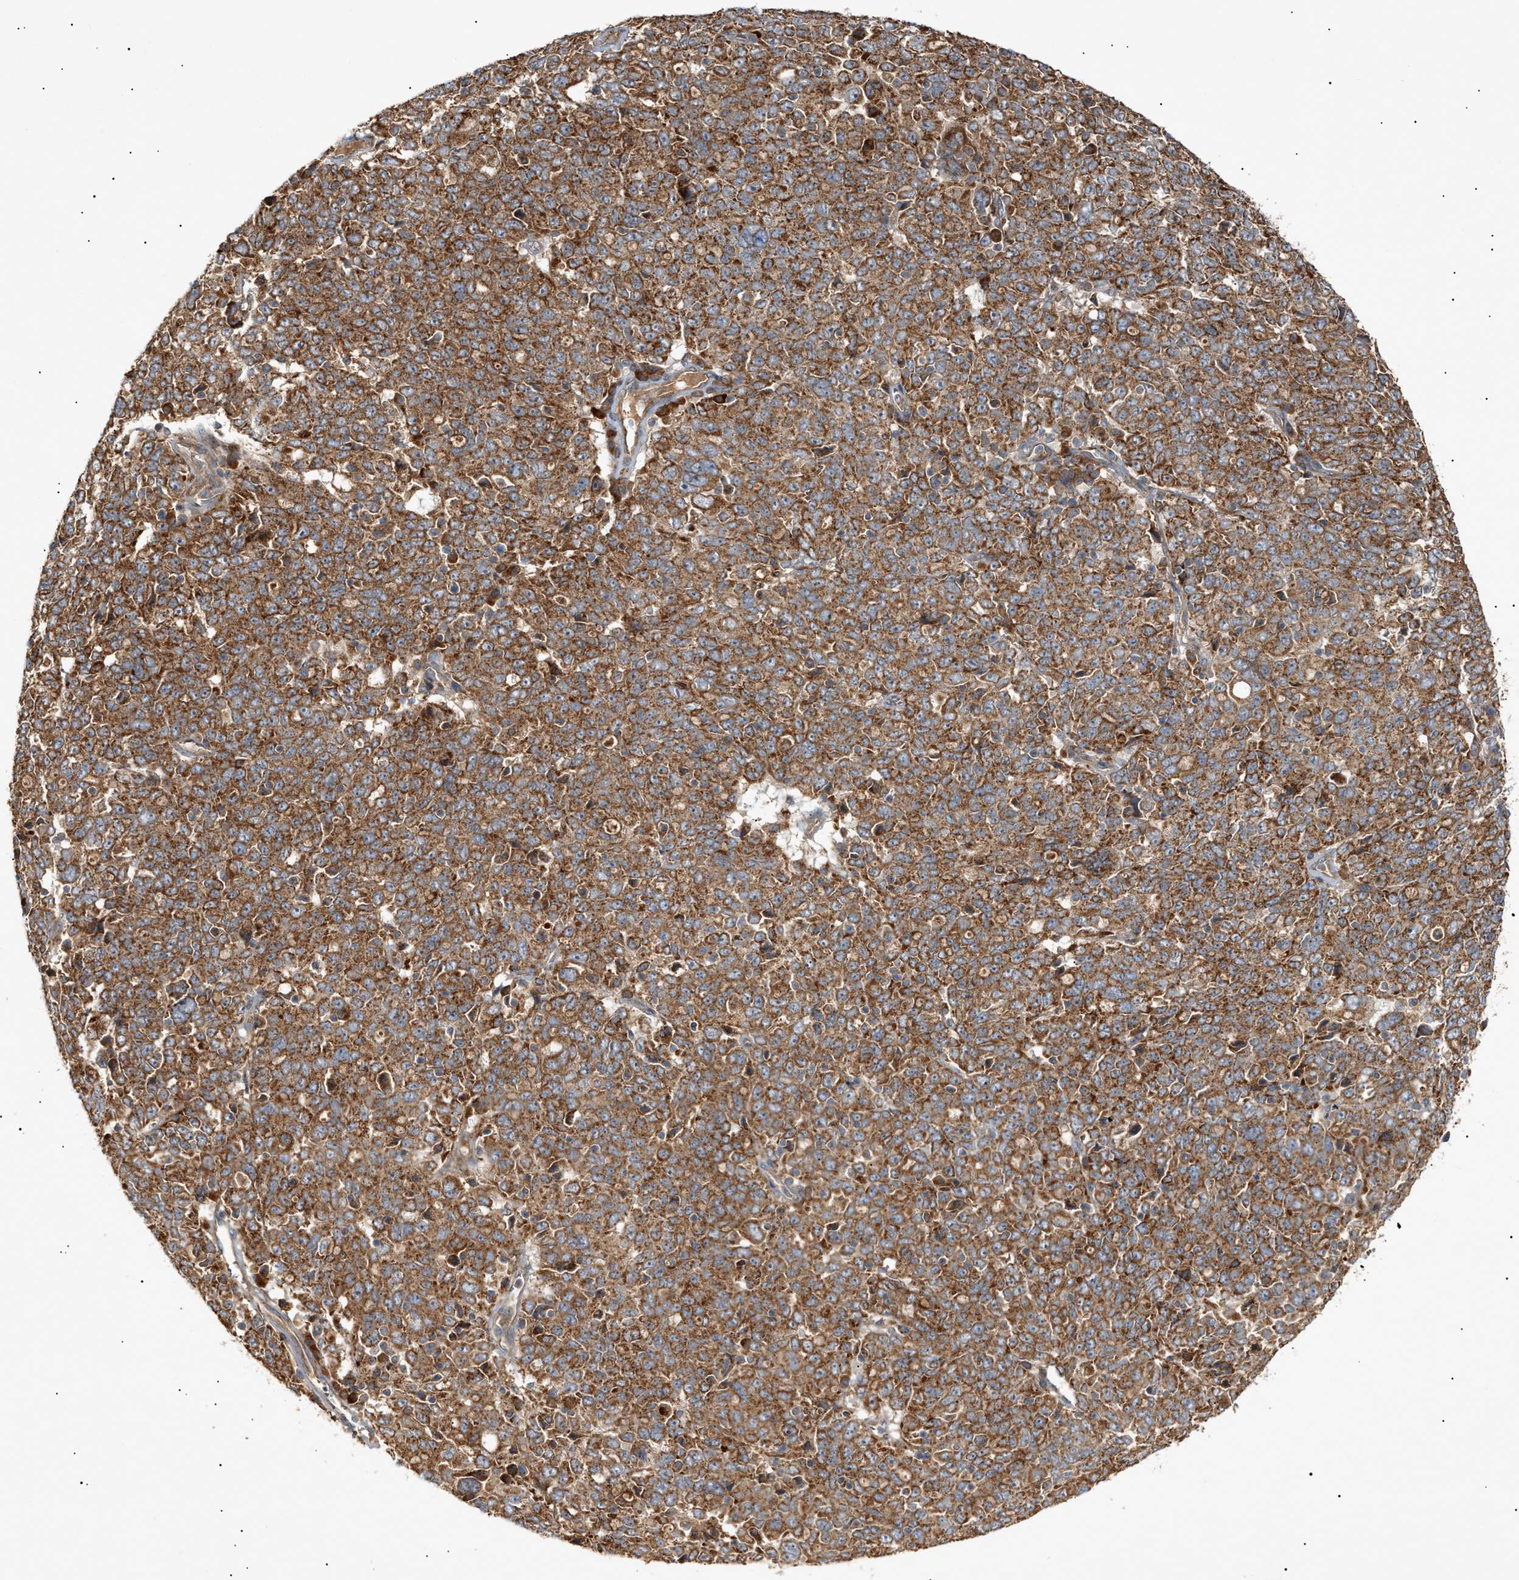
{"staining": {"intensity": "strong", "quantity": ">75%", "location": "cytoplasmic/membranous"}, "tissue": "ovarian cancer", "cell_type": "Tumor cells", "image_type": "cancer", "snomed": [{"axis": "morphology", "description": "Carcinoma, endometroid"}, {"axis": "topography", "description": "Ovary"}], "caption": "IHC of human ovarian cancer (endometroid carcinoma) reveals high levels of strong cytoplasmic/membranous staining in approximately >75% of tumor cells.", "gene": "MTCH1", "patient": {"sex": "female", "age": 62}}